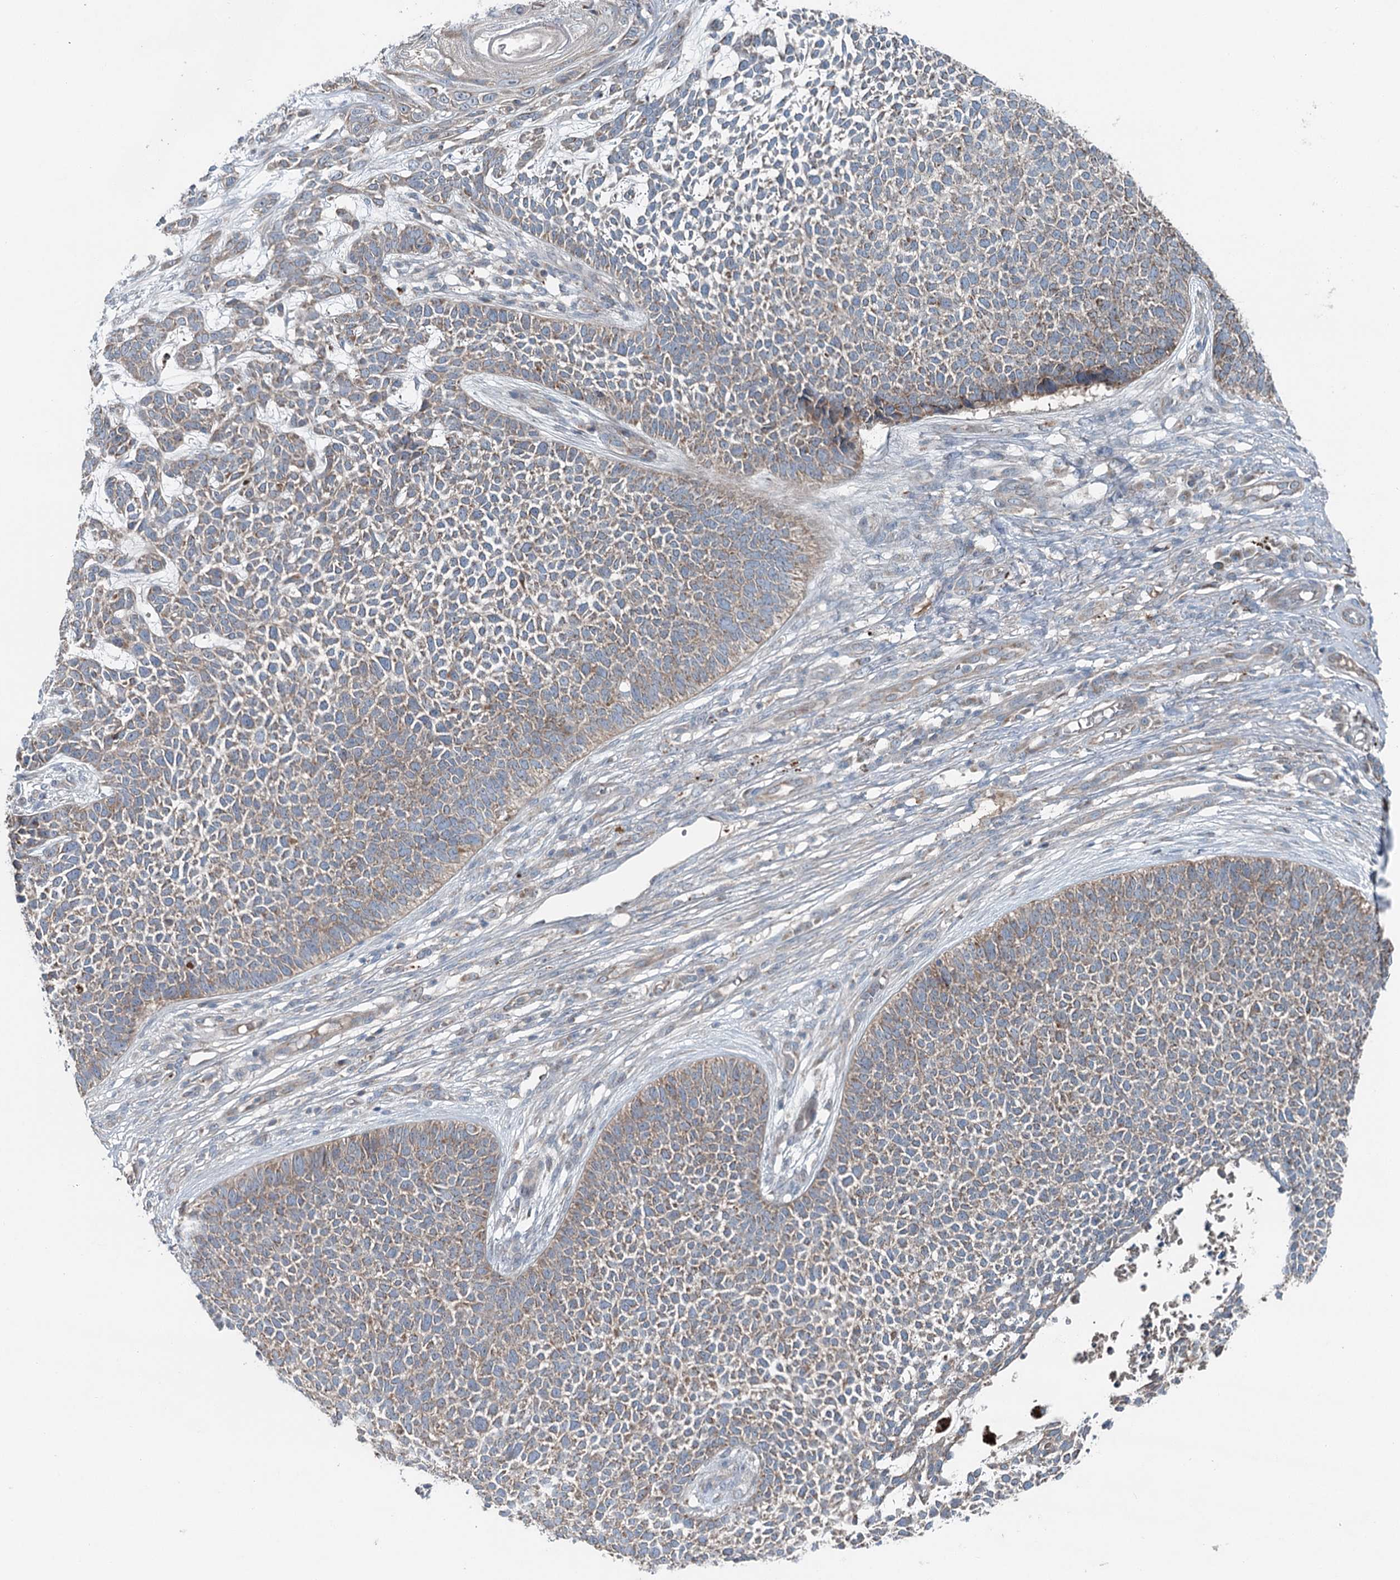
{"staining": {"intensity": "weak", "quantity": ">75%", "location": "cytoplasmic/membranous"}, "tissue": "skin cancer", "cell_type": "Tumor cells", "image_type": "cancer", "snomed": [{"axis": "morphology", "description": "Basal cell carcinoma"}, {"axis": "topography", "description": "Skin"}], "caption": "This is an image of IHC staining of skin cancer, which shows weak positivity in the cytoplasmic/membranous of tumor cells.", "gene": "CHCHD5", "patient": {"sex": "female", "age": 84}}